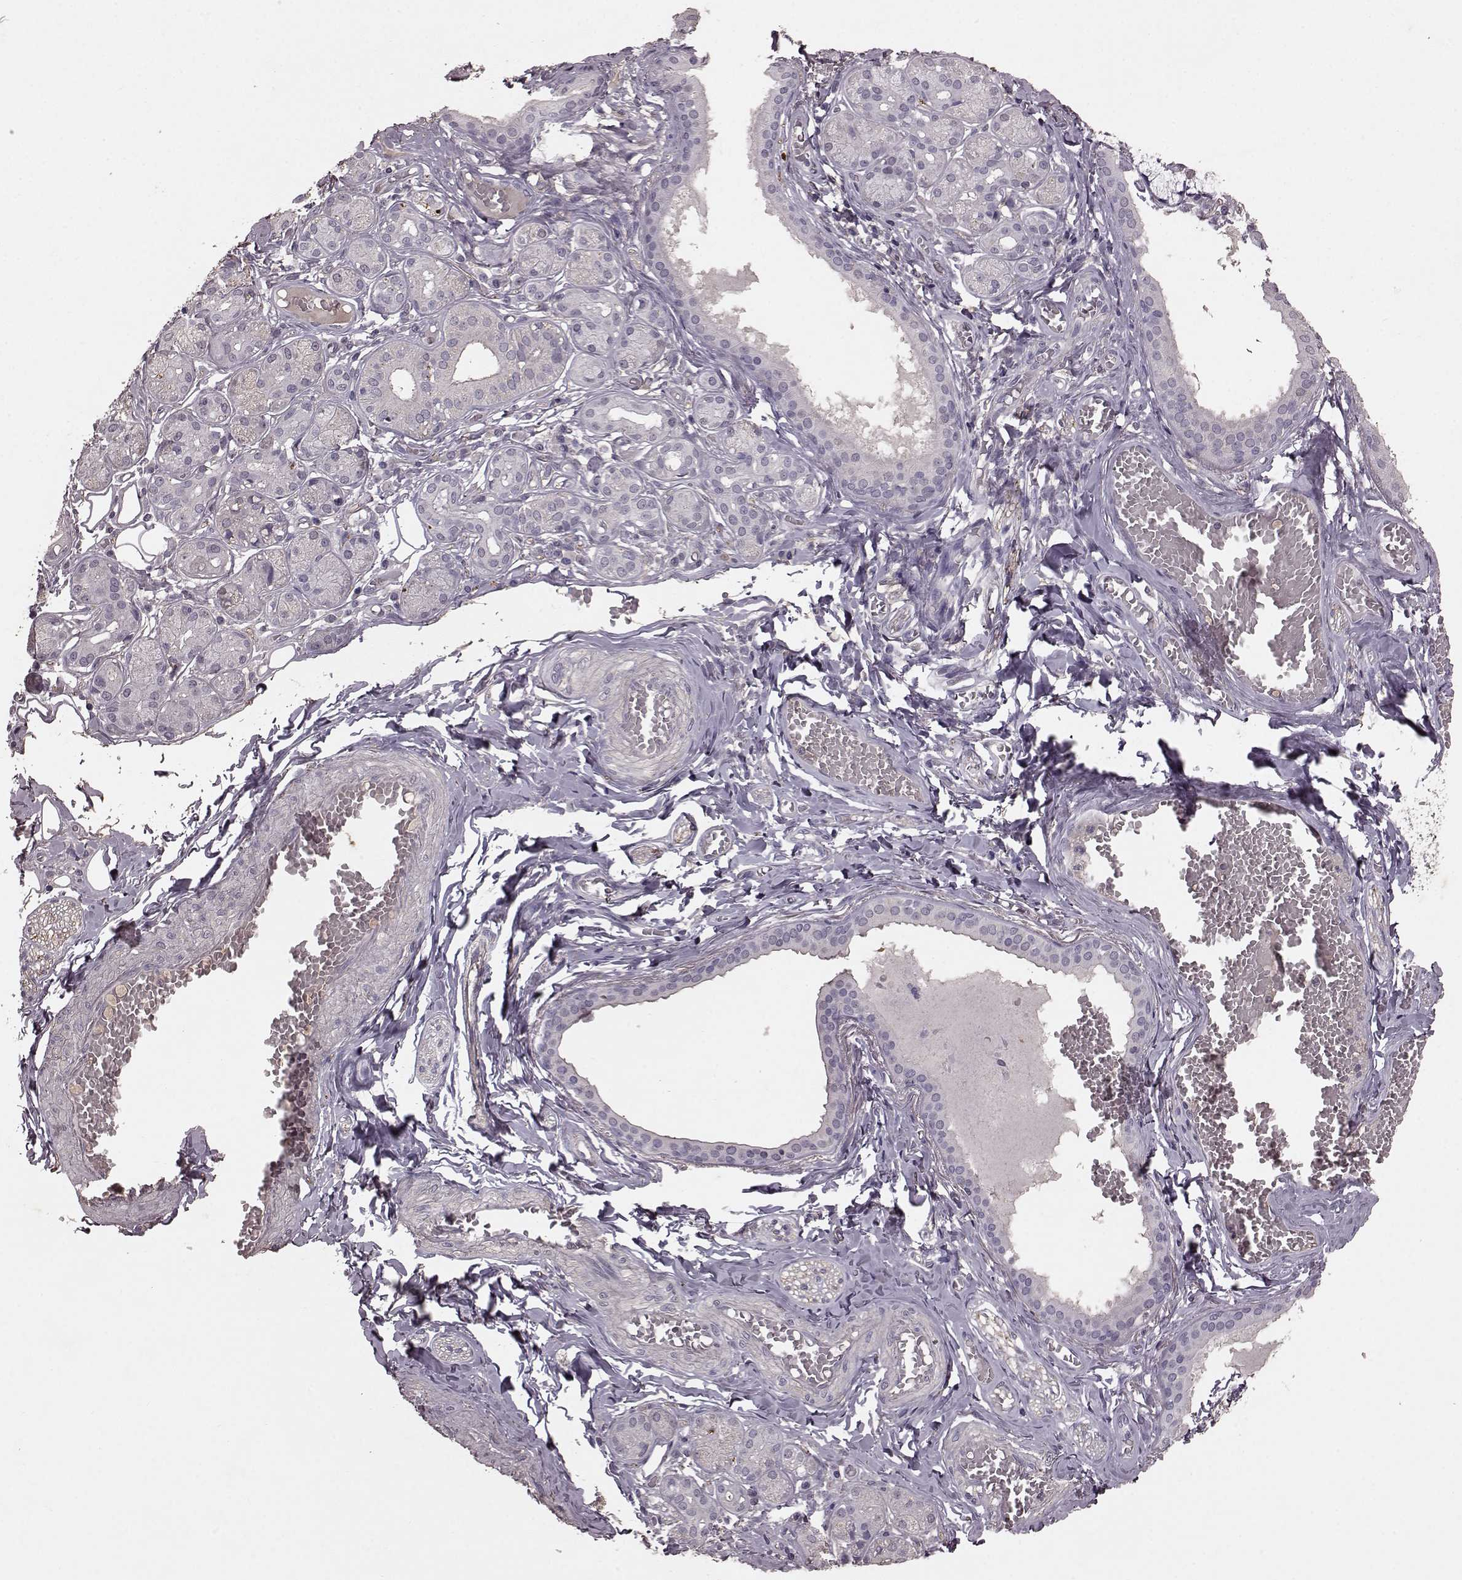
{"staining": {"intensity": "negative", "quantity": "none", "location": "none"}, "tissue": "salivary gland", "cell_type": "Glandular cells", "image_type": "normal", "snomed": [{"axis": "morphology", "description": "Normal tissue, NOS"}, {"axis": "topography", "description": "Salivary gland"}, {"axis": "topography", "description": "Peripheral nerve tissue"}], "caption": "The immunohistochemistry image has no significant expression in glandular cells of salivary gland. (DAB immunohistochemistry (IHC) visualized using brightfield microscopy, high magnification).", "gene": "FRRS1L", "patient": {"sex": "male", "age": 71}}